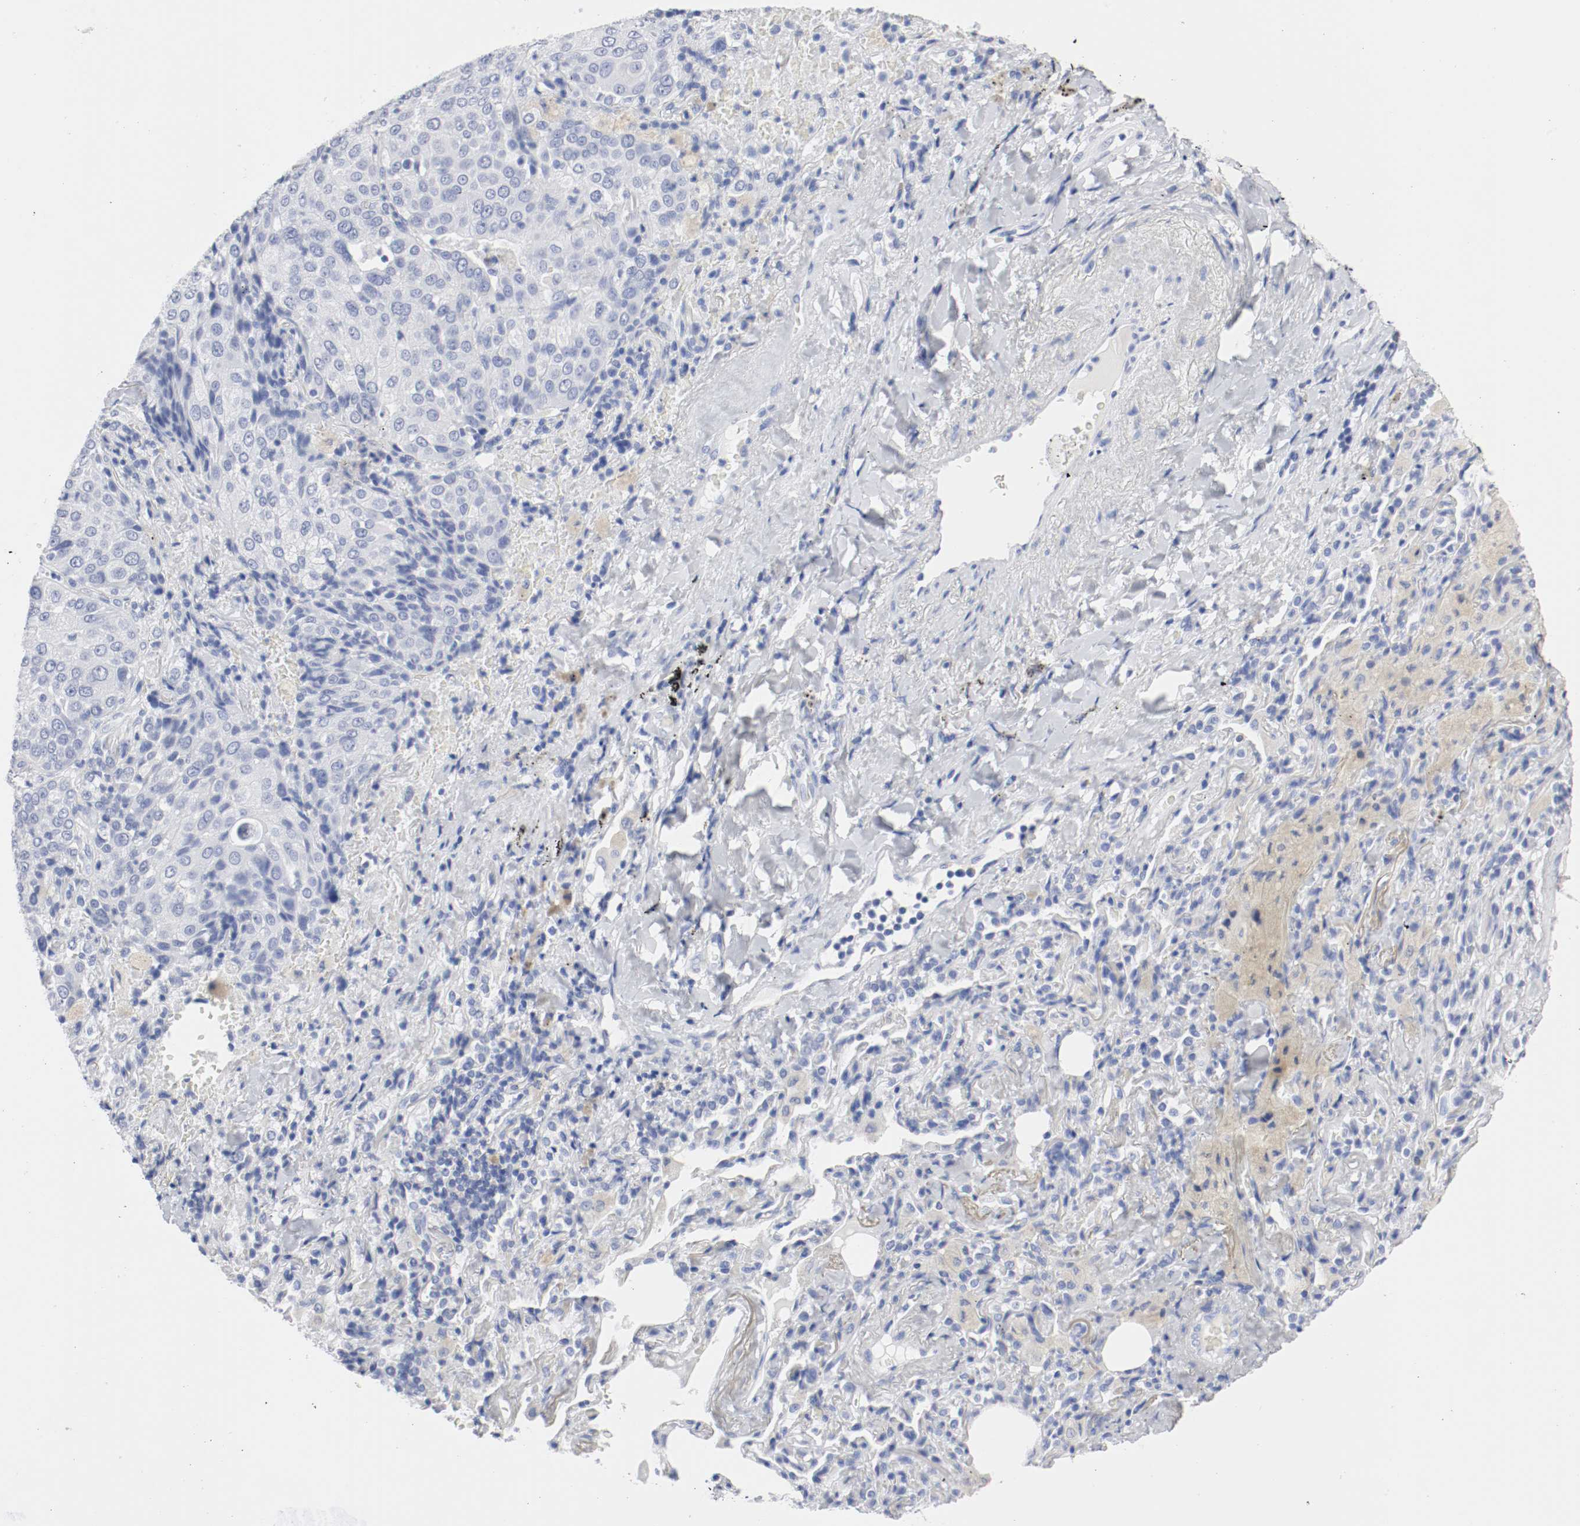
{"staining": {"intensity": "negative", "quantity": "none", "location": "none"}, "tissue": "lung cancer", "cell_type": "Tumor cells", "image_type": "cancer", "snomed": [{"axis": "morphology", "description": "Squamous cell carcinoma, NOS"}, {"axis": "topography", "description": "Lung"}], "caption": "IHC image of neoplastic tissue: lung cancer (squamous cell carcinoma) stained with DAB exhibits no significant protein positivity in tumor cells. (Immunohistochemistry, brightfield microscopy, high magnification).", "gene": "GAD1", "patient": {"sex": "male", "age": 54}}